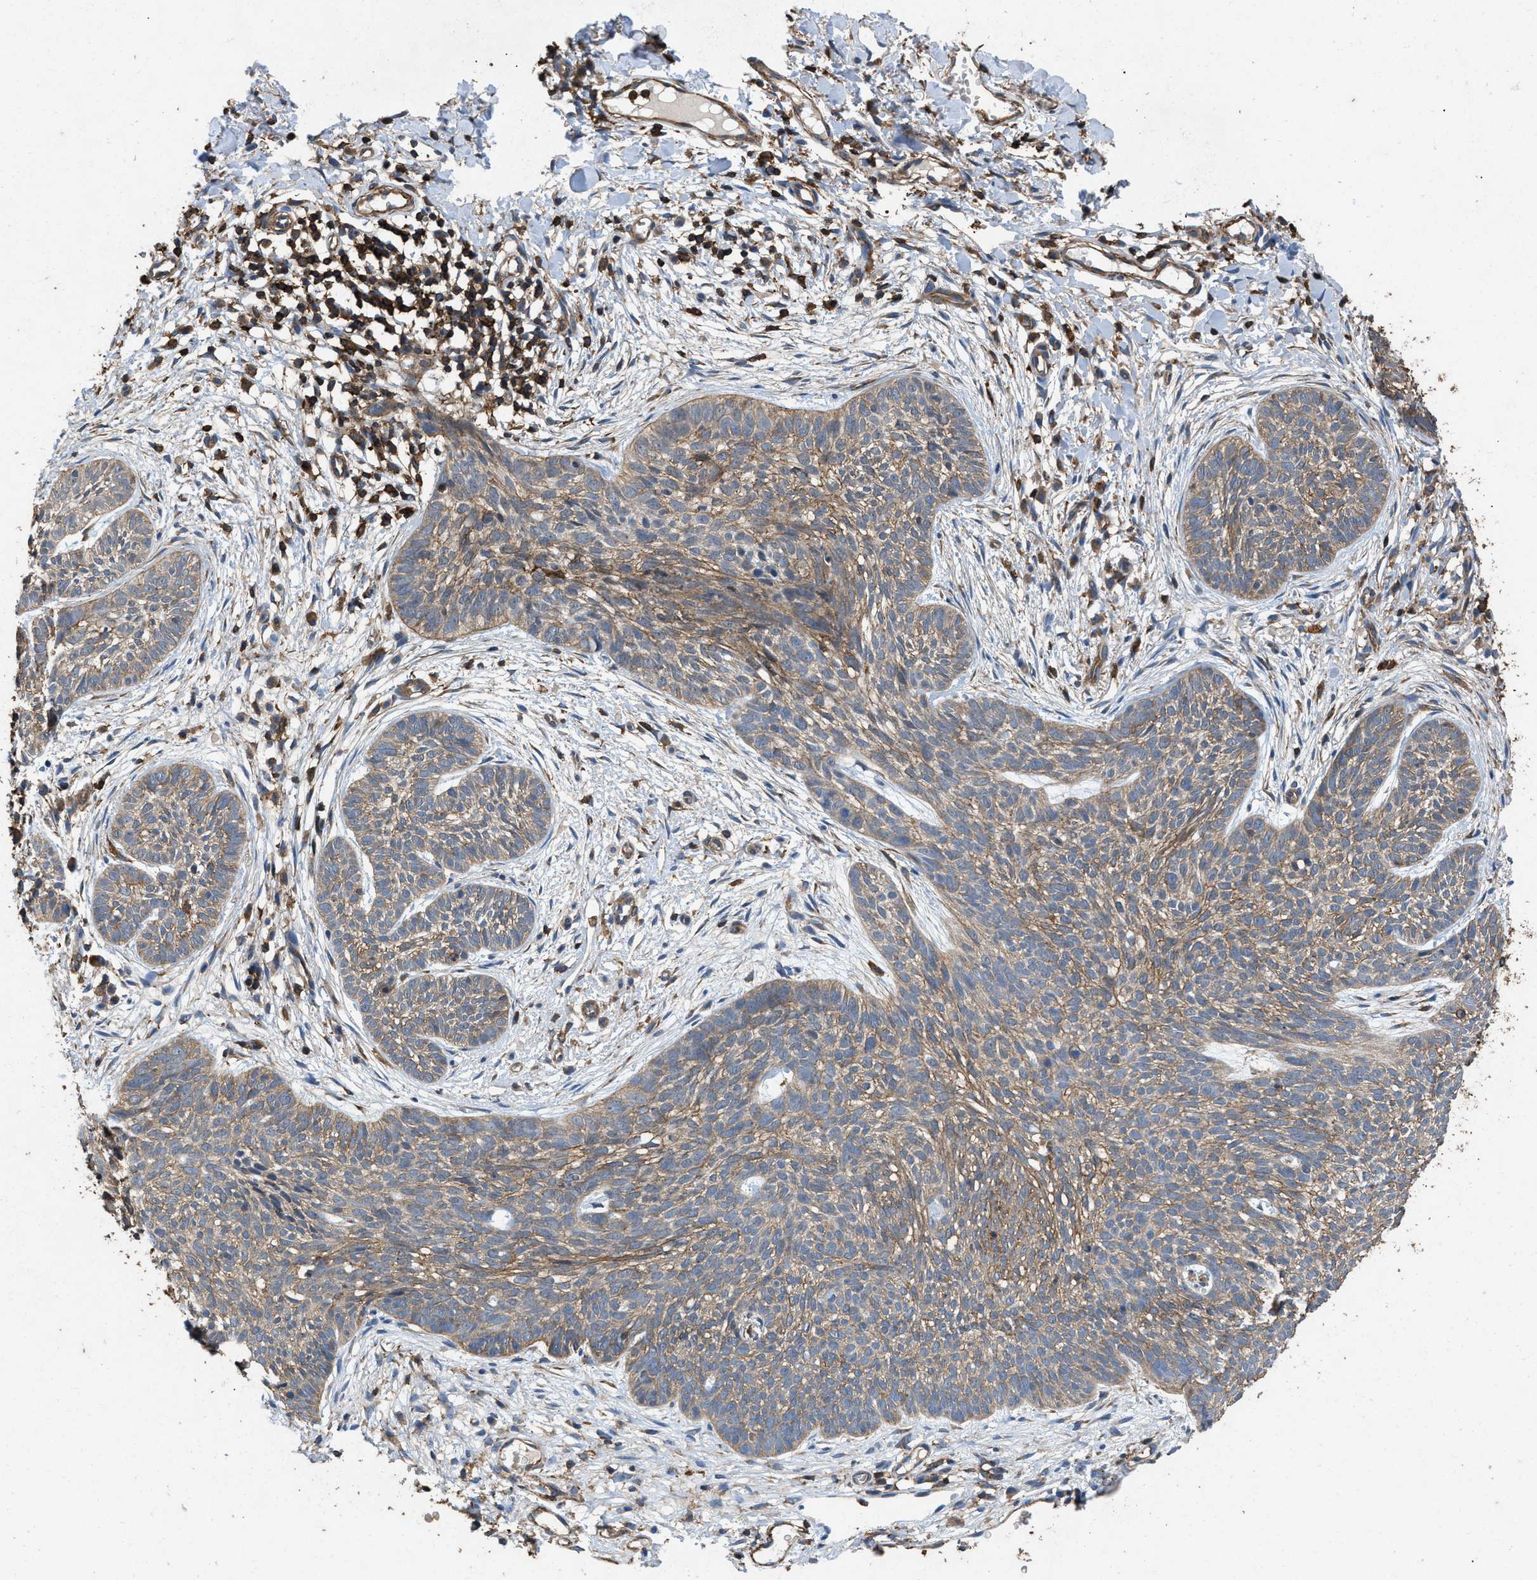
{"staining": {"intensity": "weak", "quantity": ">75%", "location": "cytoplasmic/membranous"}, "tissue": "skin cancer", "cell_type": "Tumor cells", "image_type": "cancer", "snomed": [{"axis": "morphology", "description": "Basal cell carcinoma"}, {"axis": "topography", "description": "Skin"}], "caption": "Basal cell carcinoma (skin) stained for a protein displays weak cytoplasmic/membranous positivity in tumor cells.", "gene": "LINGO2", "patient": {"sex": "female", "age": 59}}